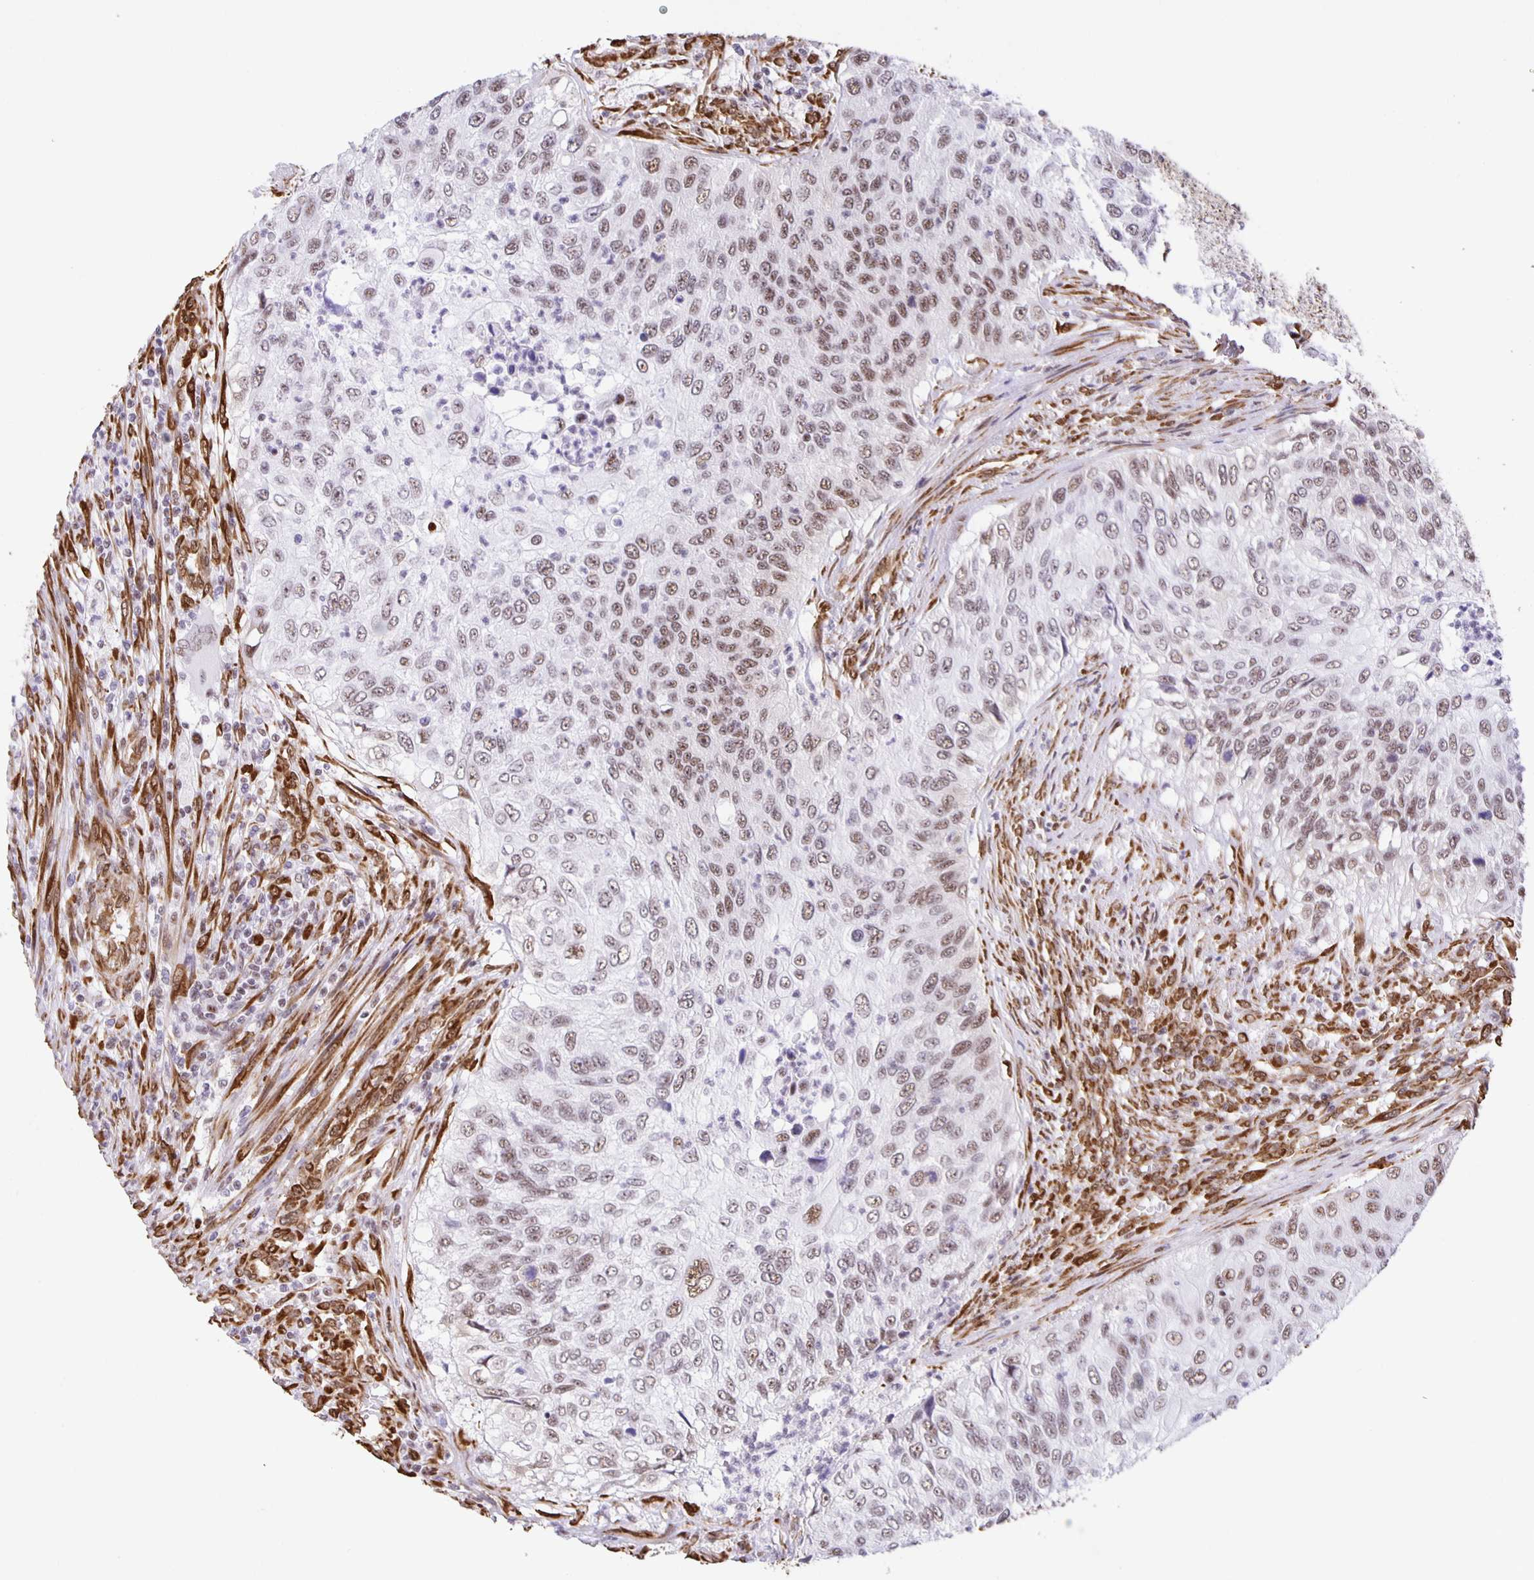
{"staining": {"intensity": "moderate", "quantity": ">75%", "location": "nuclear"}, "tissue": "urothelial cancer", "cell_type": "Tumor cells", "image_type": "cancer", "snomed": [{"axis": "morphology", "description": "Urothelial carcinoma, High grade"}, {"axis": "topography", "description": "Urinary bladder"}], "caption": "Protein expression analysis of urothelial carcinoma (high-grade) demonstrates moderate nuclear expression in about >75% of tumor cells.", "gene": "ZRANB2", "patient": {"sex": "female", "age": 60}}